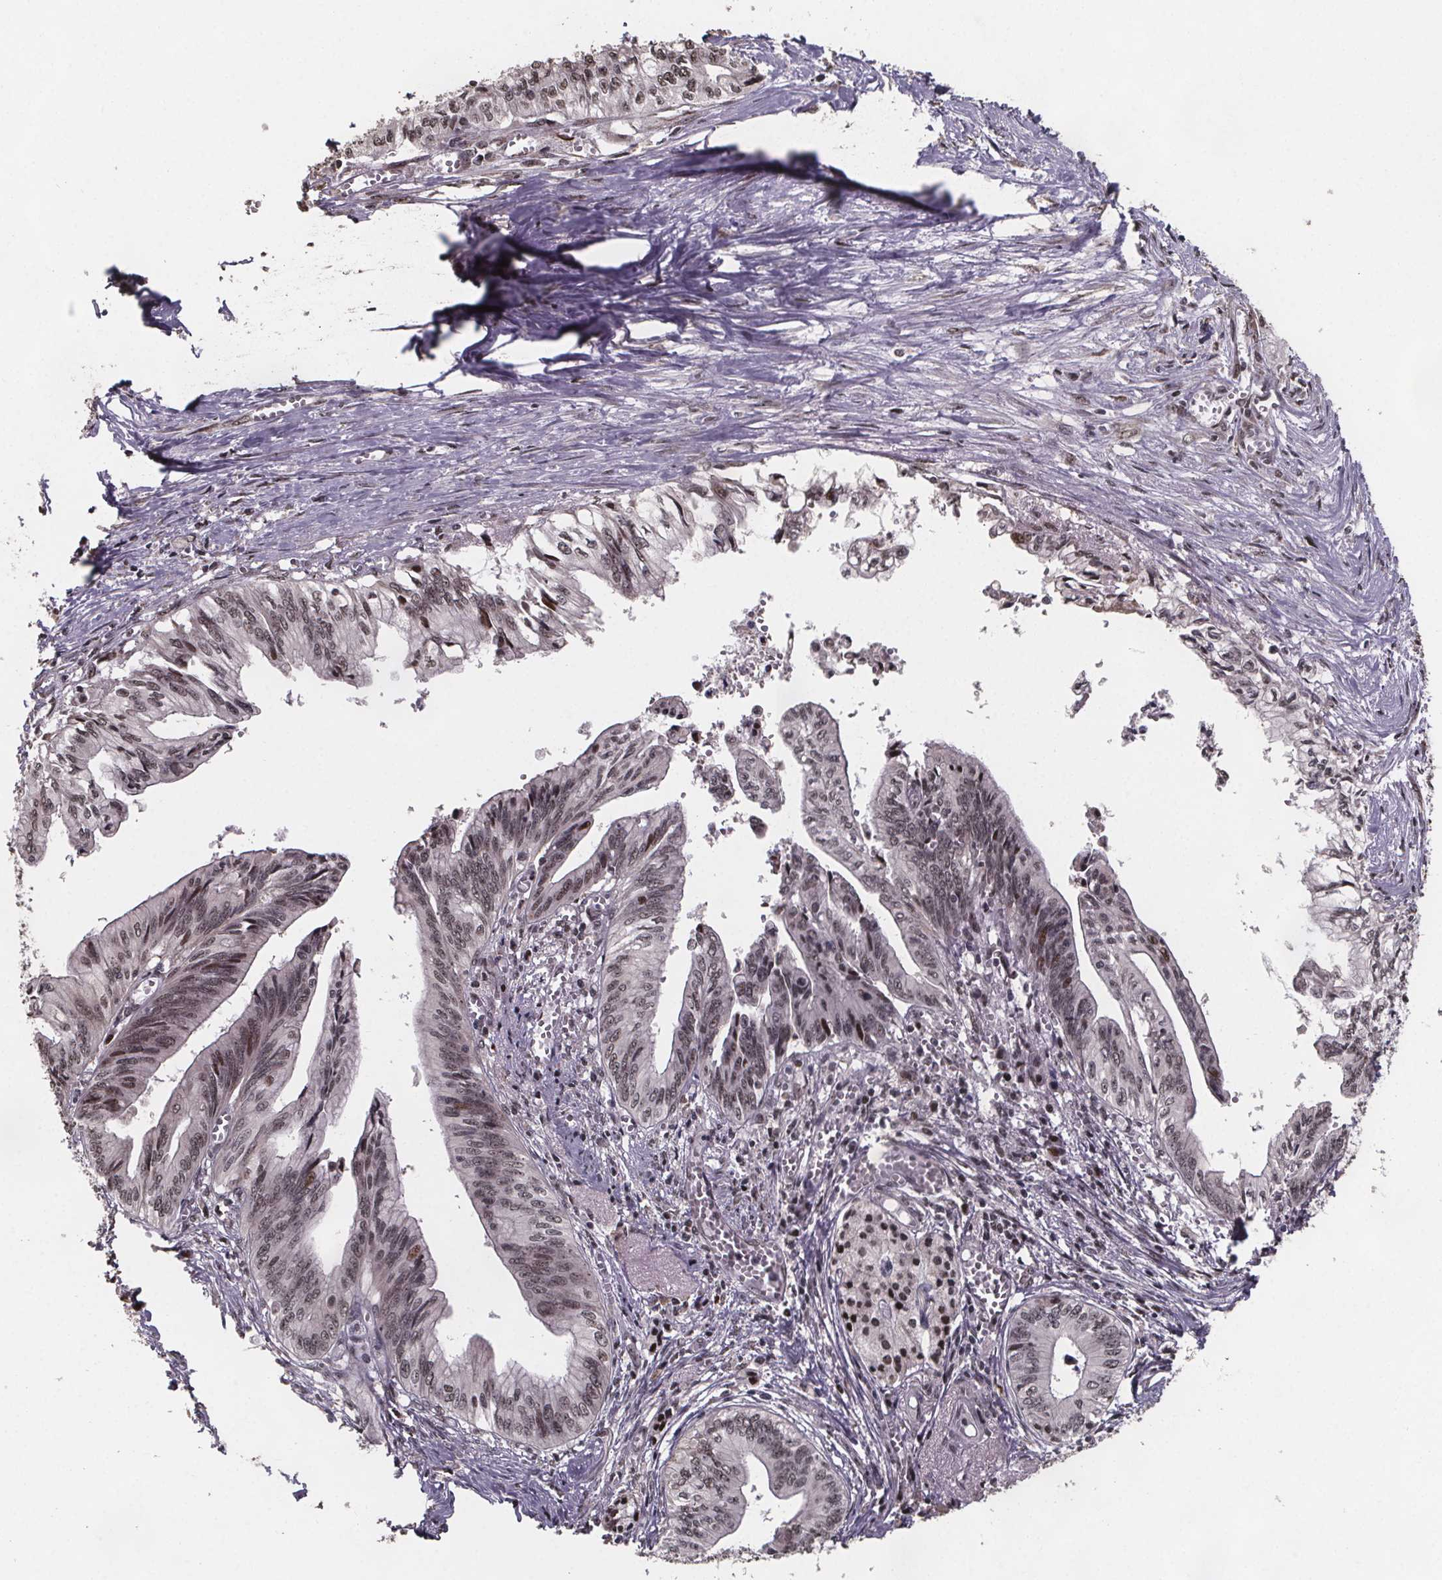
{"staining": {"intensity": "weak", "quantity": ">75%", "location": "nuclear"}, "tissue": "pancreatic cancer", "cell_type": "Tumor cells", "image_type": "cancer", "snomed": [{"axis": "morphology", "description": "Adenocarcinoma, NOS"}, {"axis": "topography", "description": "Pancreas"}], "caption": "Immunohistochemistry staining of pancreatic cancer (adenocarcinoma), which displays low levels of weak nuclear positivity in approximately >75% of tumor cells indicating weak nuclear protein expression. The staining was performed using DAB (3,3'-diaminobenzidine) (brown) for protein detection and nuclei were counterstained in hematoxylin (blue).", "gene": "U2SURP", "patient": {"sex": "female", "age": 61}}